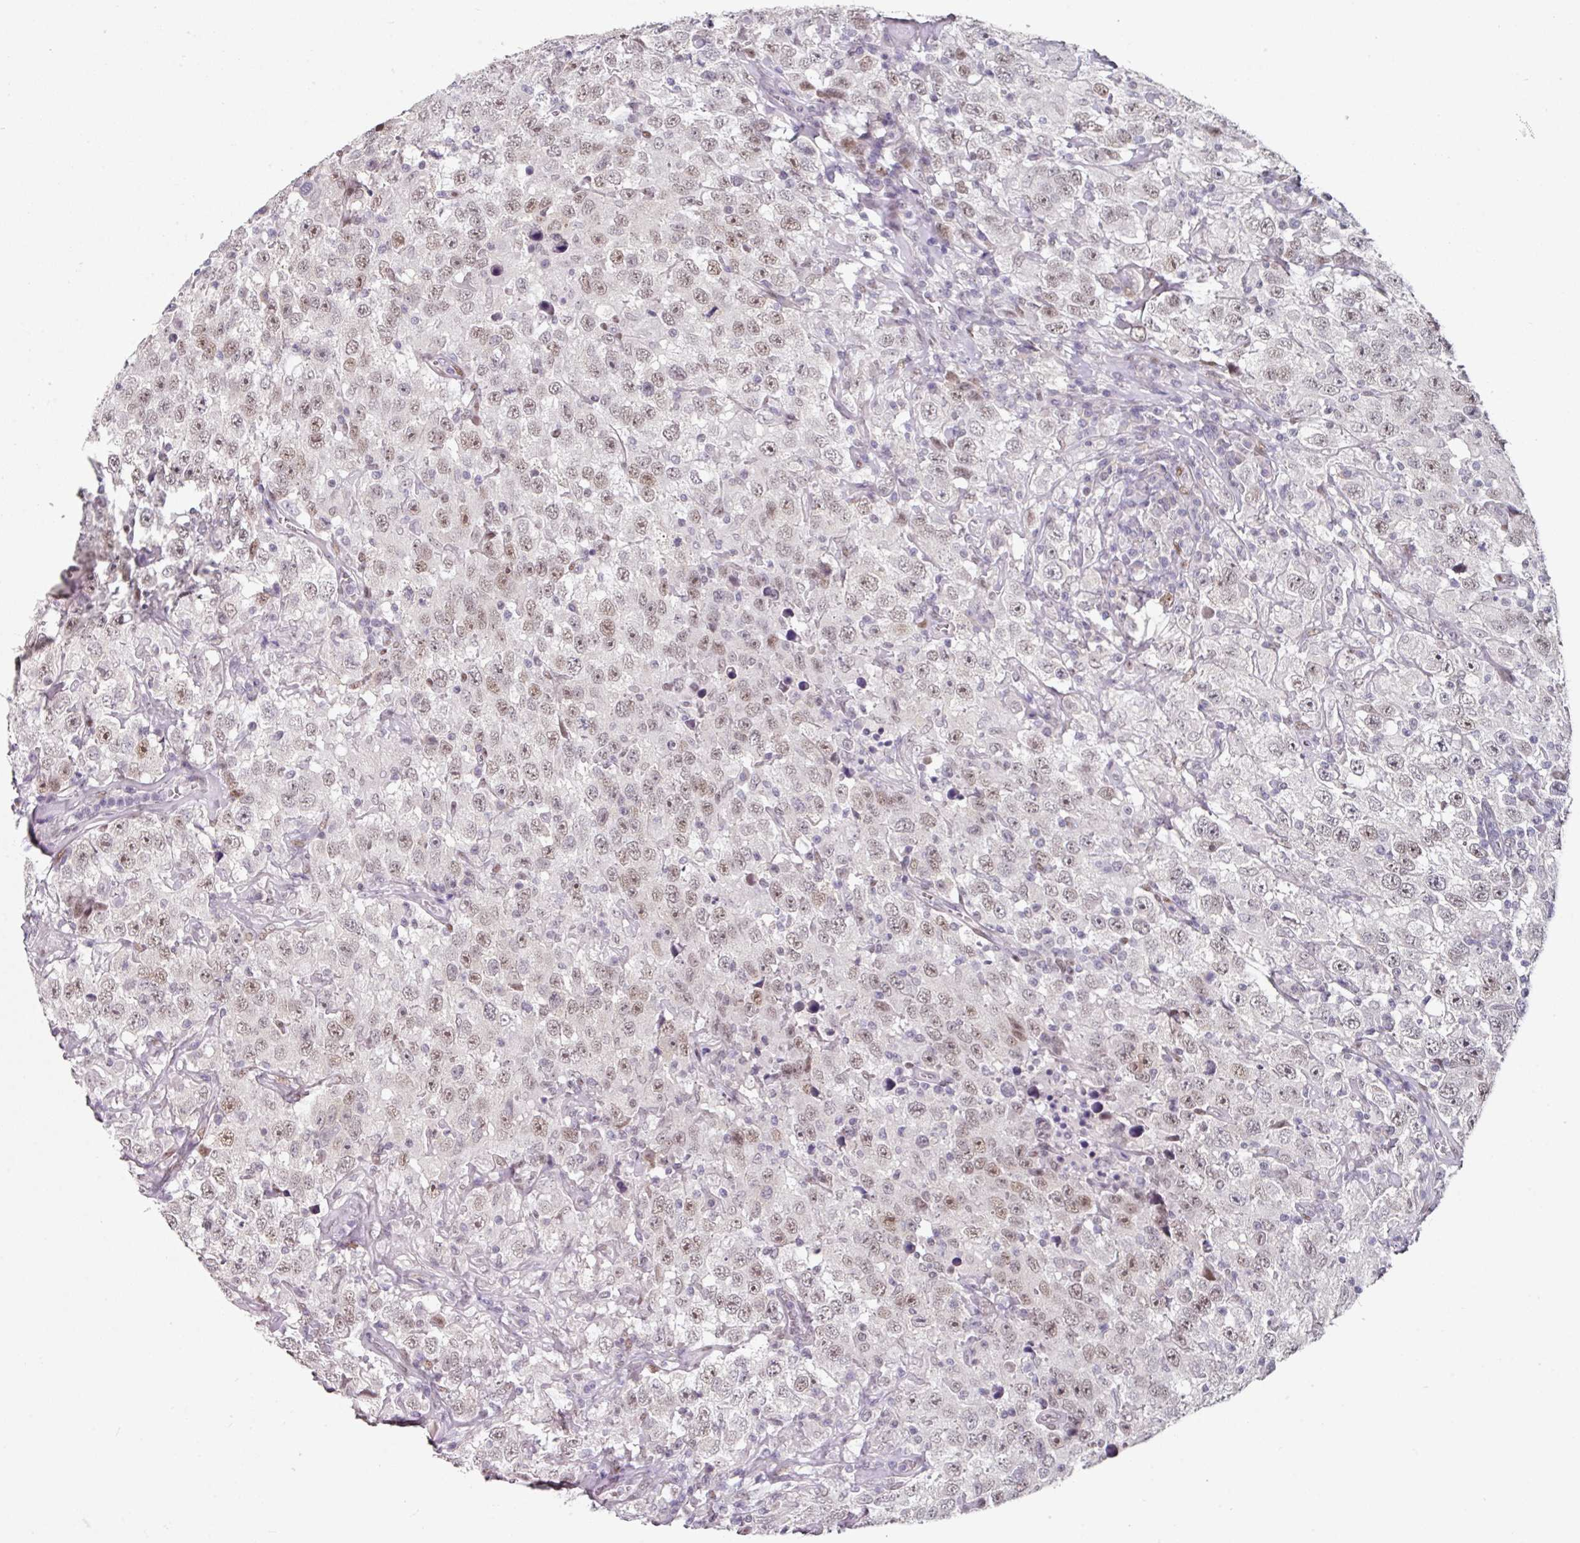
{"staining": {"intensity": "weak", "quantity": ">75%", "location": "nuclear"}, "tissue": "testis cancer", "cell_type": "Tumor cells", "image_type": "cancer", "snomed": [{"axis": "morphology", "description": "Seminoma, NOS"}, {"axis": "topography", "description": "Testis"}], "caption": "Weak nuclear staining is seen in approximately >75% of tumor cells in testis cancer.", "gene": "ELK1", "patient": {"sex": "male", "age": 41}}